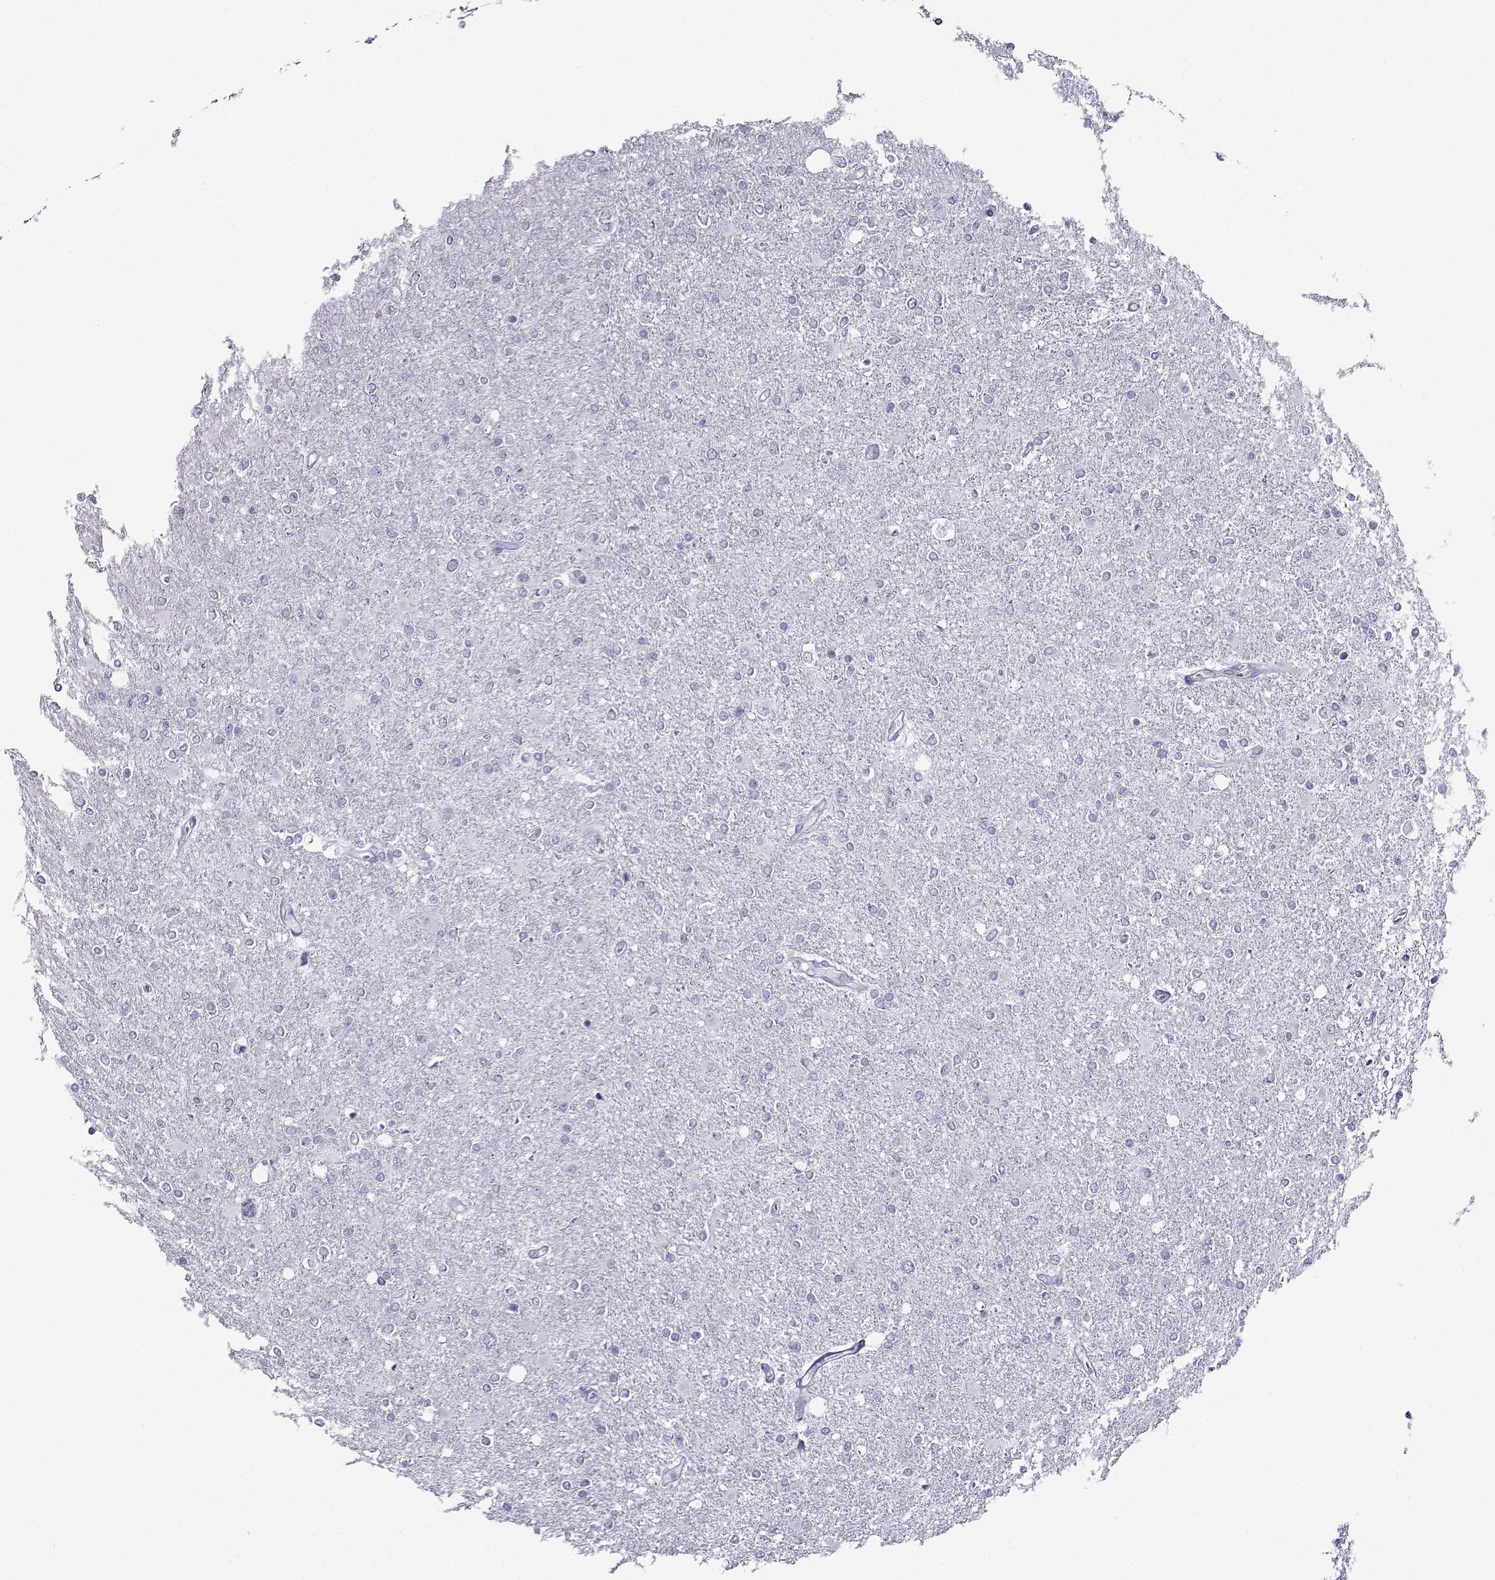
{"staining": {"intensity": "negative", "quantity": "none", "location": "none"}, "tissue": "glioma", "cell_type": "Tumor cells", "image_type": "cancer", "snomed": [{"axis": "morphology", "description": "Glioma, malignant, High grade"}, {"axis": "topography", "description": "Cerebral cortex"}], "caption": "A high-resolution photomicrograph shows immunohistochemistry (IHC) staining of malignant glioma (high-grade), which reveals no significant positivity in tumor cells.", "gene": "CRYBB1", "patient": {"sex": "male", "age": 70}}